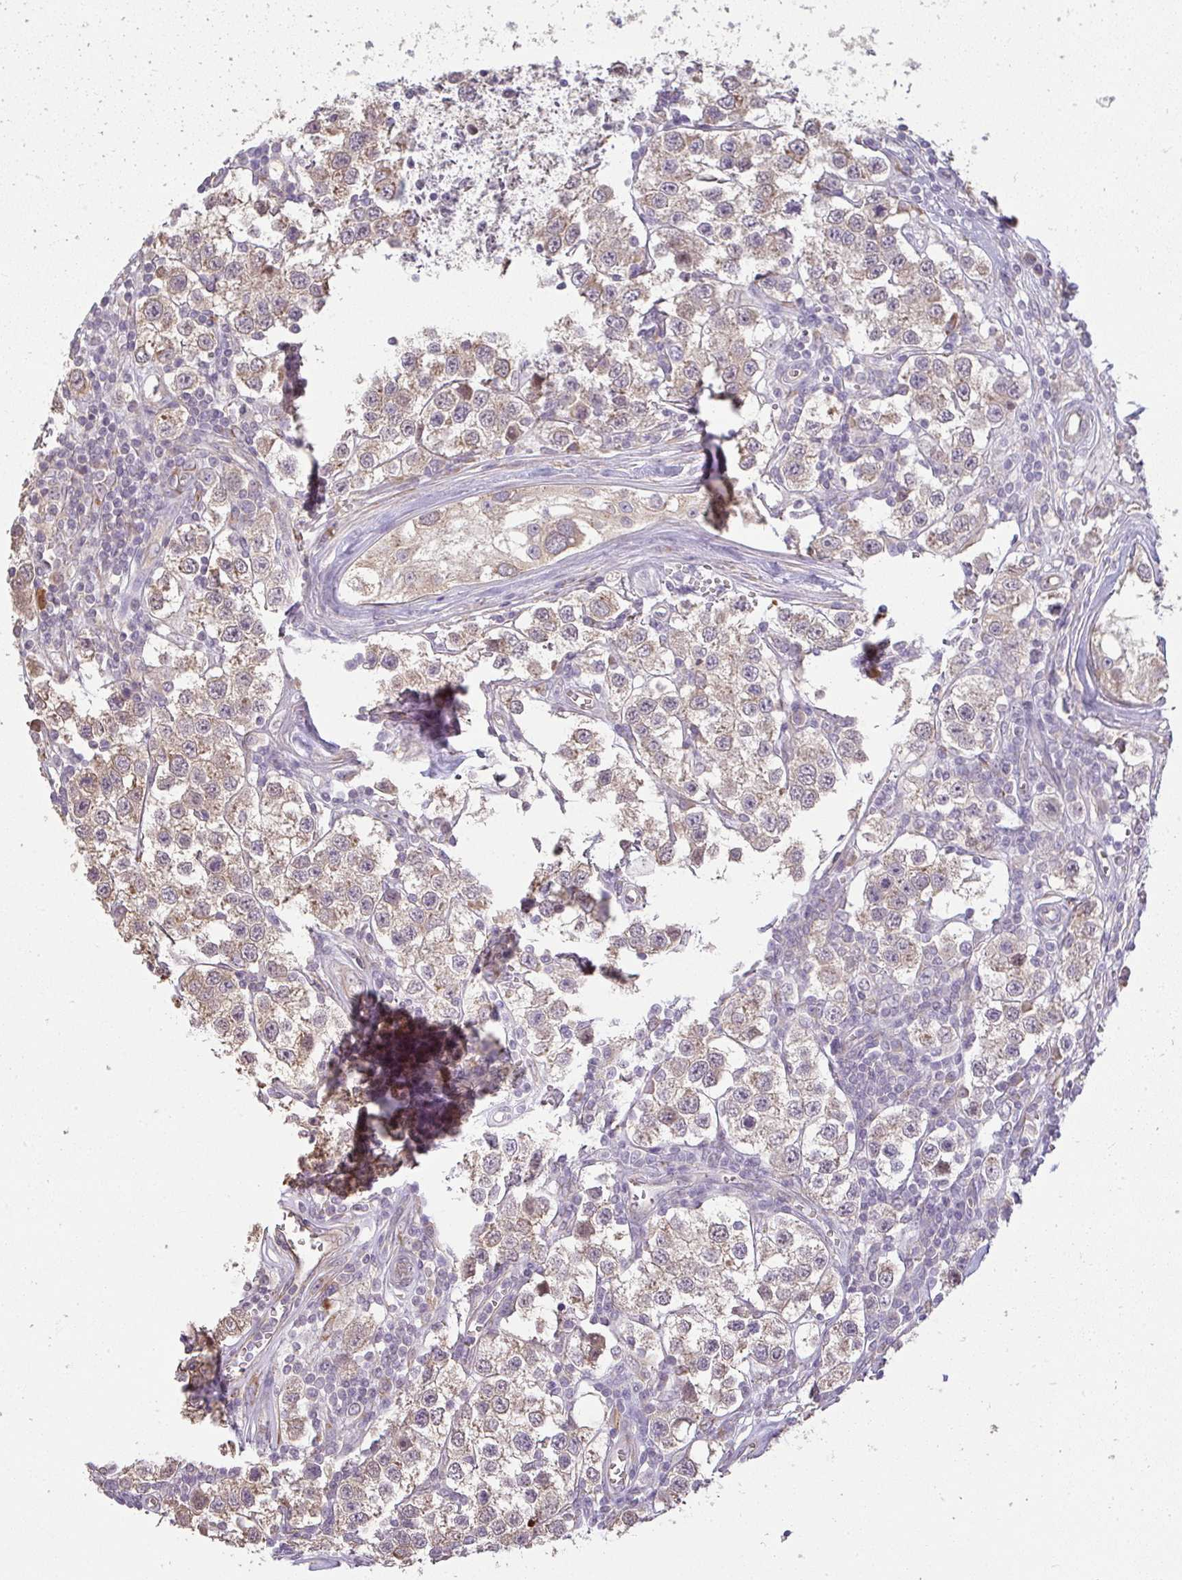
{"staining": {"intensity": "weak", "quantity": "<25%", "location": "cytoplasmic/membranous"}, "tissue": "testis cancer", "cell_type": "Tumor cells", "image_type": "cancer", "snomed": [{"axis": "morphology", "description": "Seminoma, NOS"}, {"axis": "topography", "description": "Testis"}], "caption": "Tumor cells are negative for protein expression in human testis cancer (seminoma).", "gene": "BRINP3", "patient": {"sex": "male", "age": 34}}